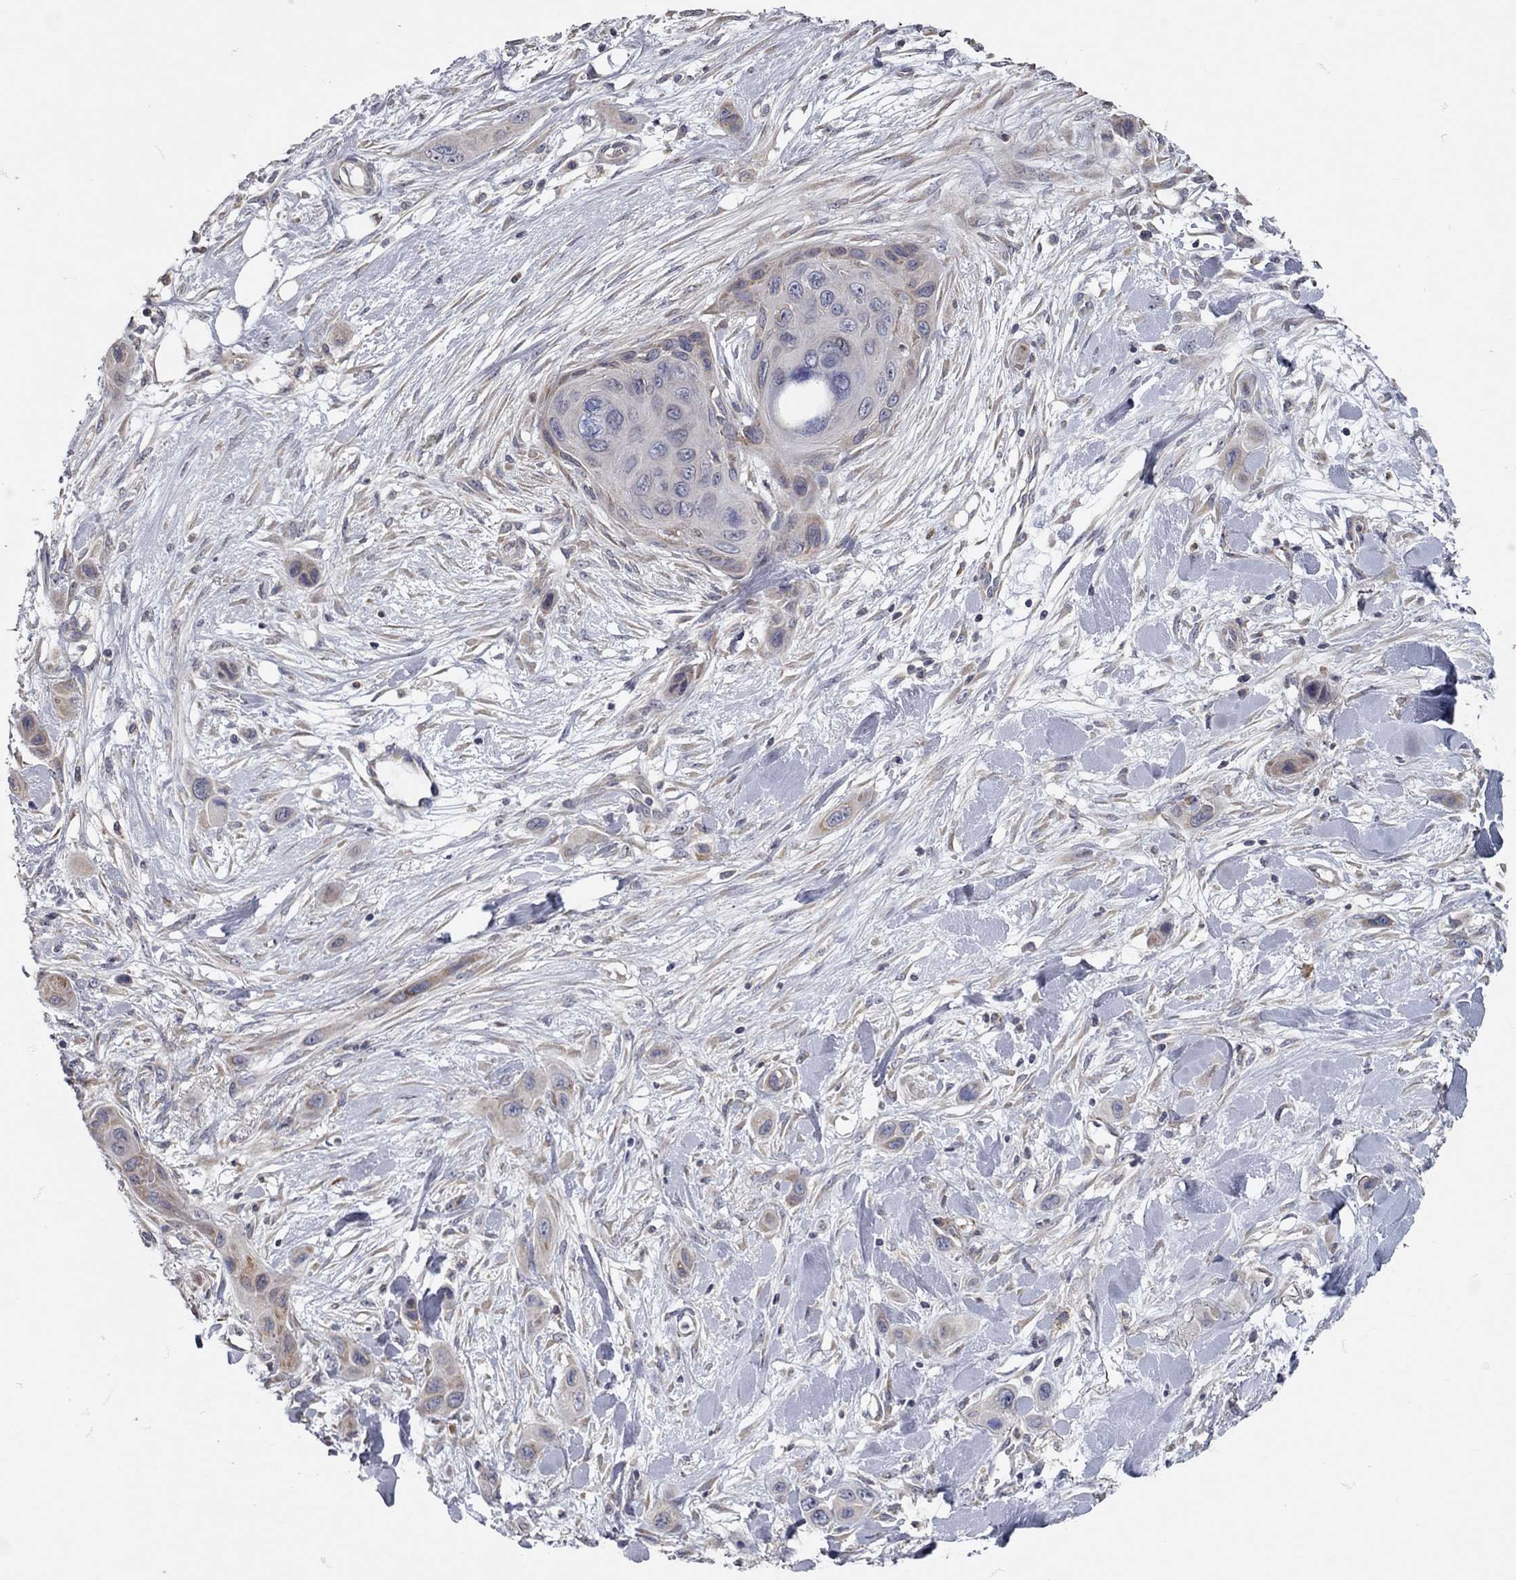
{"staining": {"intensity": "moderate", "quantity": "<25%", "location": "cytoplasmic/membranous"}, "tissue": "skin cancer", "cell_type": "Tumor cells", "image_type": "cancer", "snomed": [{"axis": "morphology", "description": "Squamous cell carcinoma, NOS"}, {"axis": "topography", "description": "Skin"}], "caption": "Protein staining of skin cancer (squamous cell carcinoma) tissue exhibits moderate cytoplasmic/membranous expression in approximately <25% of tumor cells. (DAB (3,3'-diaminobenzidine) IHC, brown staining for protein, blue staining for nuclei).", "gene": "XAGE2", "patient": {"sex": "male", "age": 79}}